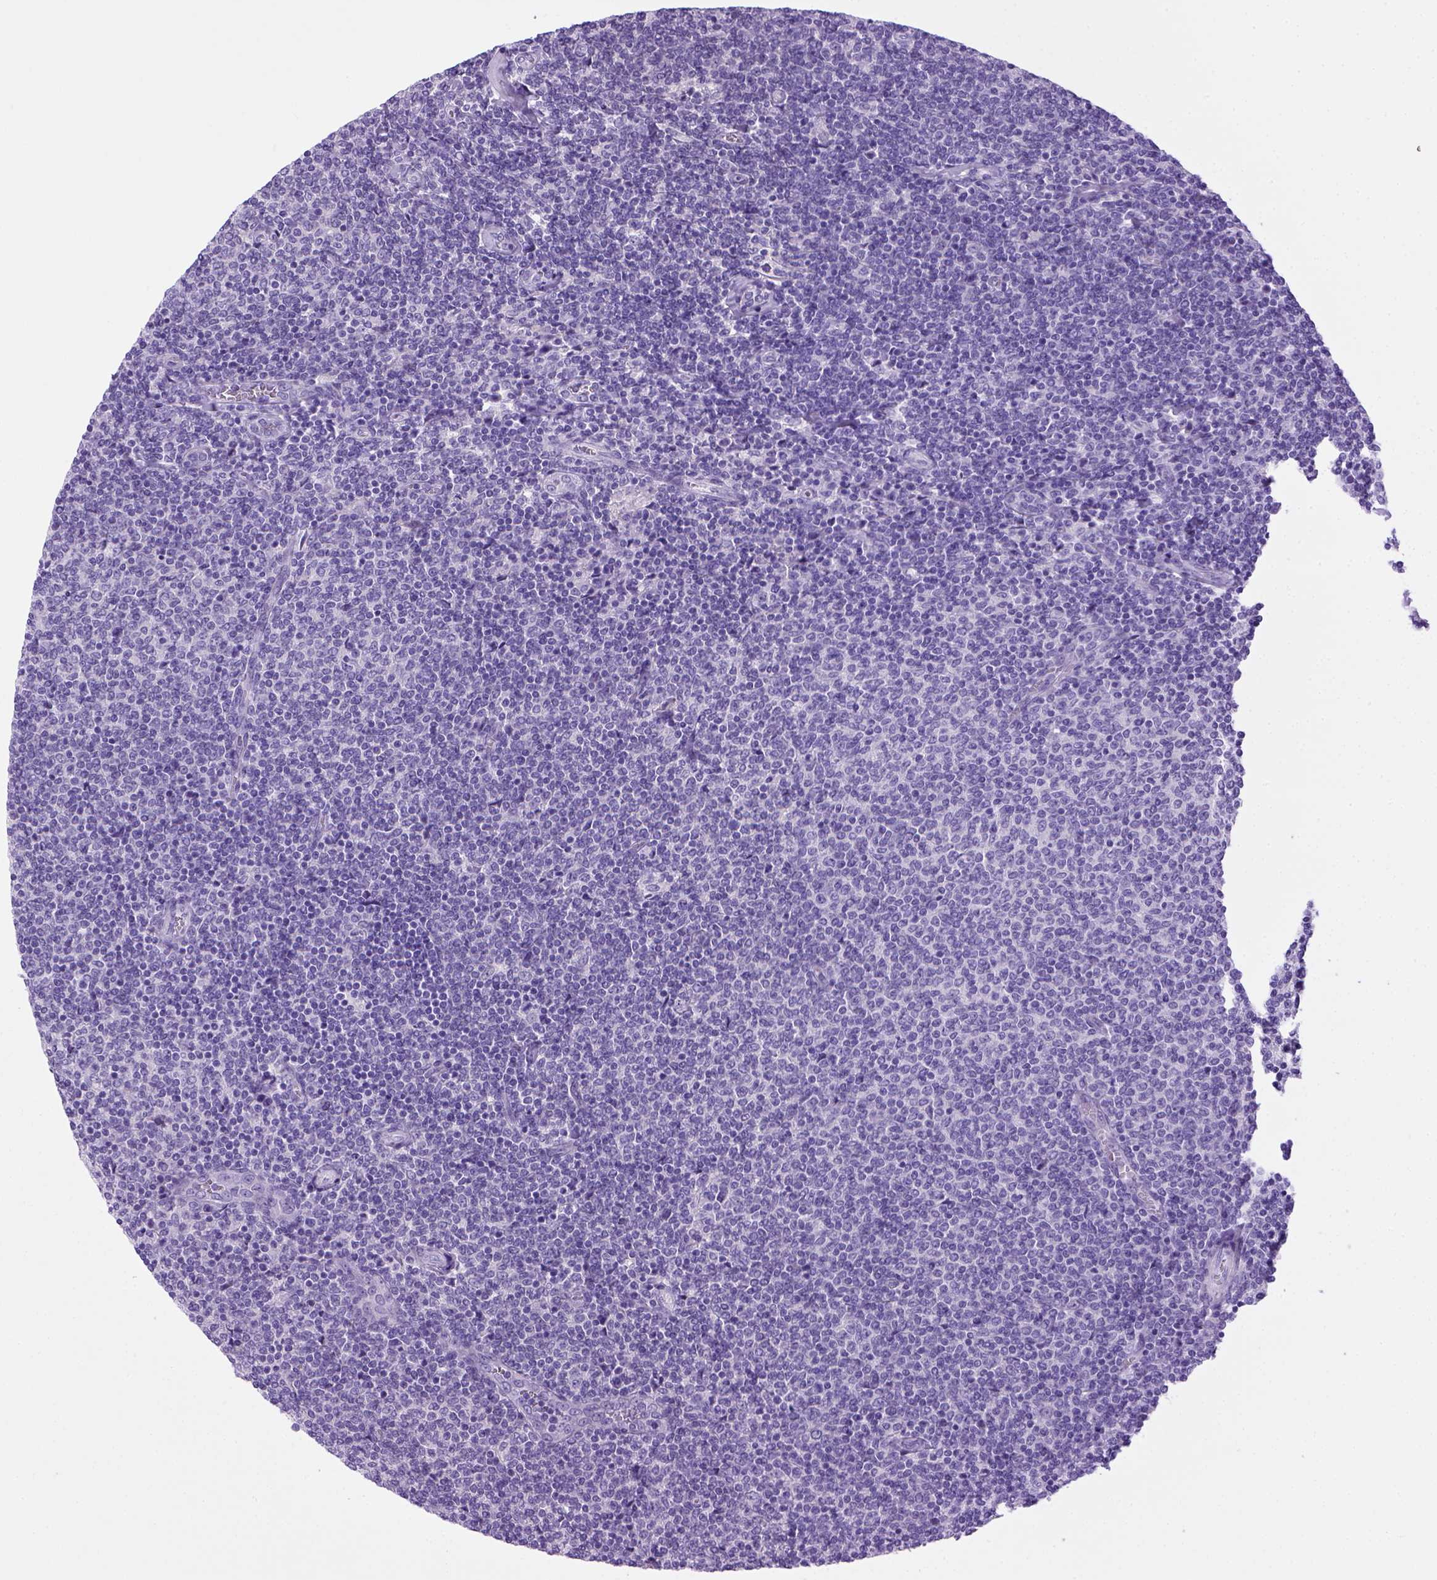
{"staining": {"intensity": "negative", "quantity": "none", "location": "none"}, "tissue": "lymphoma", "cell_type": "Tumor cells", "image_type": "cancer", "snomed": [{"axis": "morphology", "description": "Malignant lymphoma, non-Hodgkin's type, Low grade"}, {"axis": "topography", "description": "Lymph node"}], "caption": "Tumor cells show no significant staining in lymphoma.", "gene": "SGCG", "patient": {"sex": "male", "age": 52}}